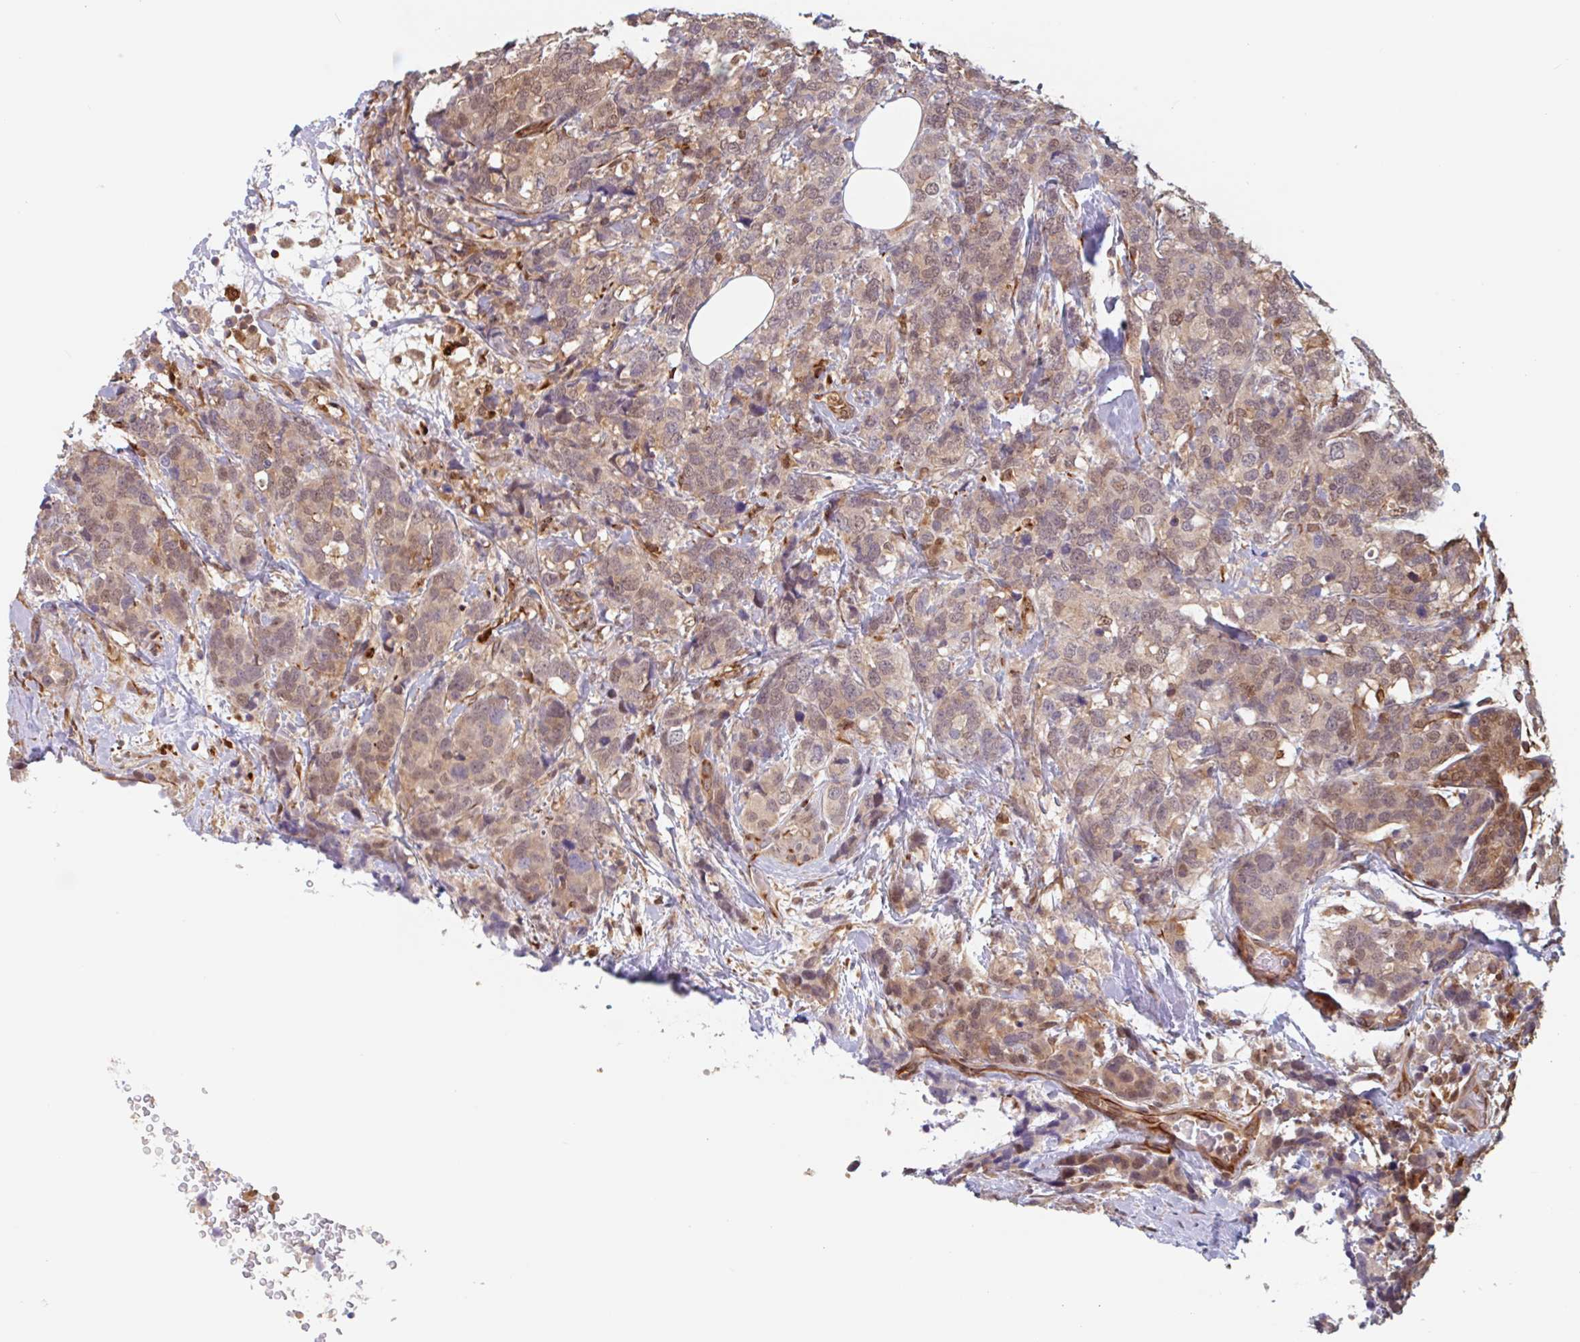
{"staining": {"intensity": "weak", "quantity": ">75%", "location": "cytoplasmic/membranous,nuclear"}, "tissue": "breast cancer", "cell_type": "Tumor cells", "image_type": "cancer", "snomed": [{"axis": "morphology", "description": "Lobular carcinoma"}, {"axis": "topography", "description": "Breast"}], "caption": "Brown immunohistochemical staining in lobular carcinoma (breast) reveals weak cytoplasmic/membranous and nuclear expression in about >75% of tumor cells.", "gene": "NUB1", "patient": {"sex": "female", "age": 59}}